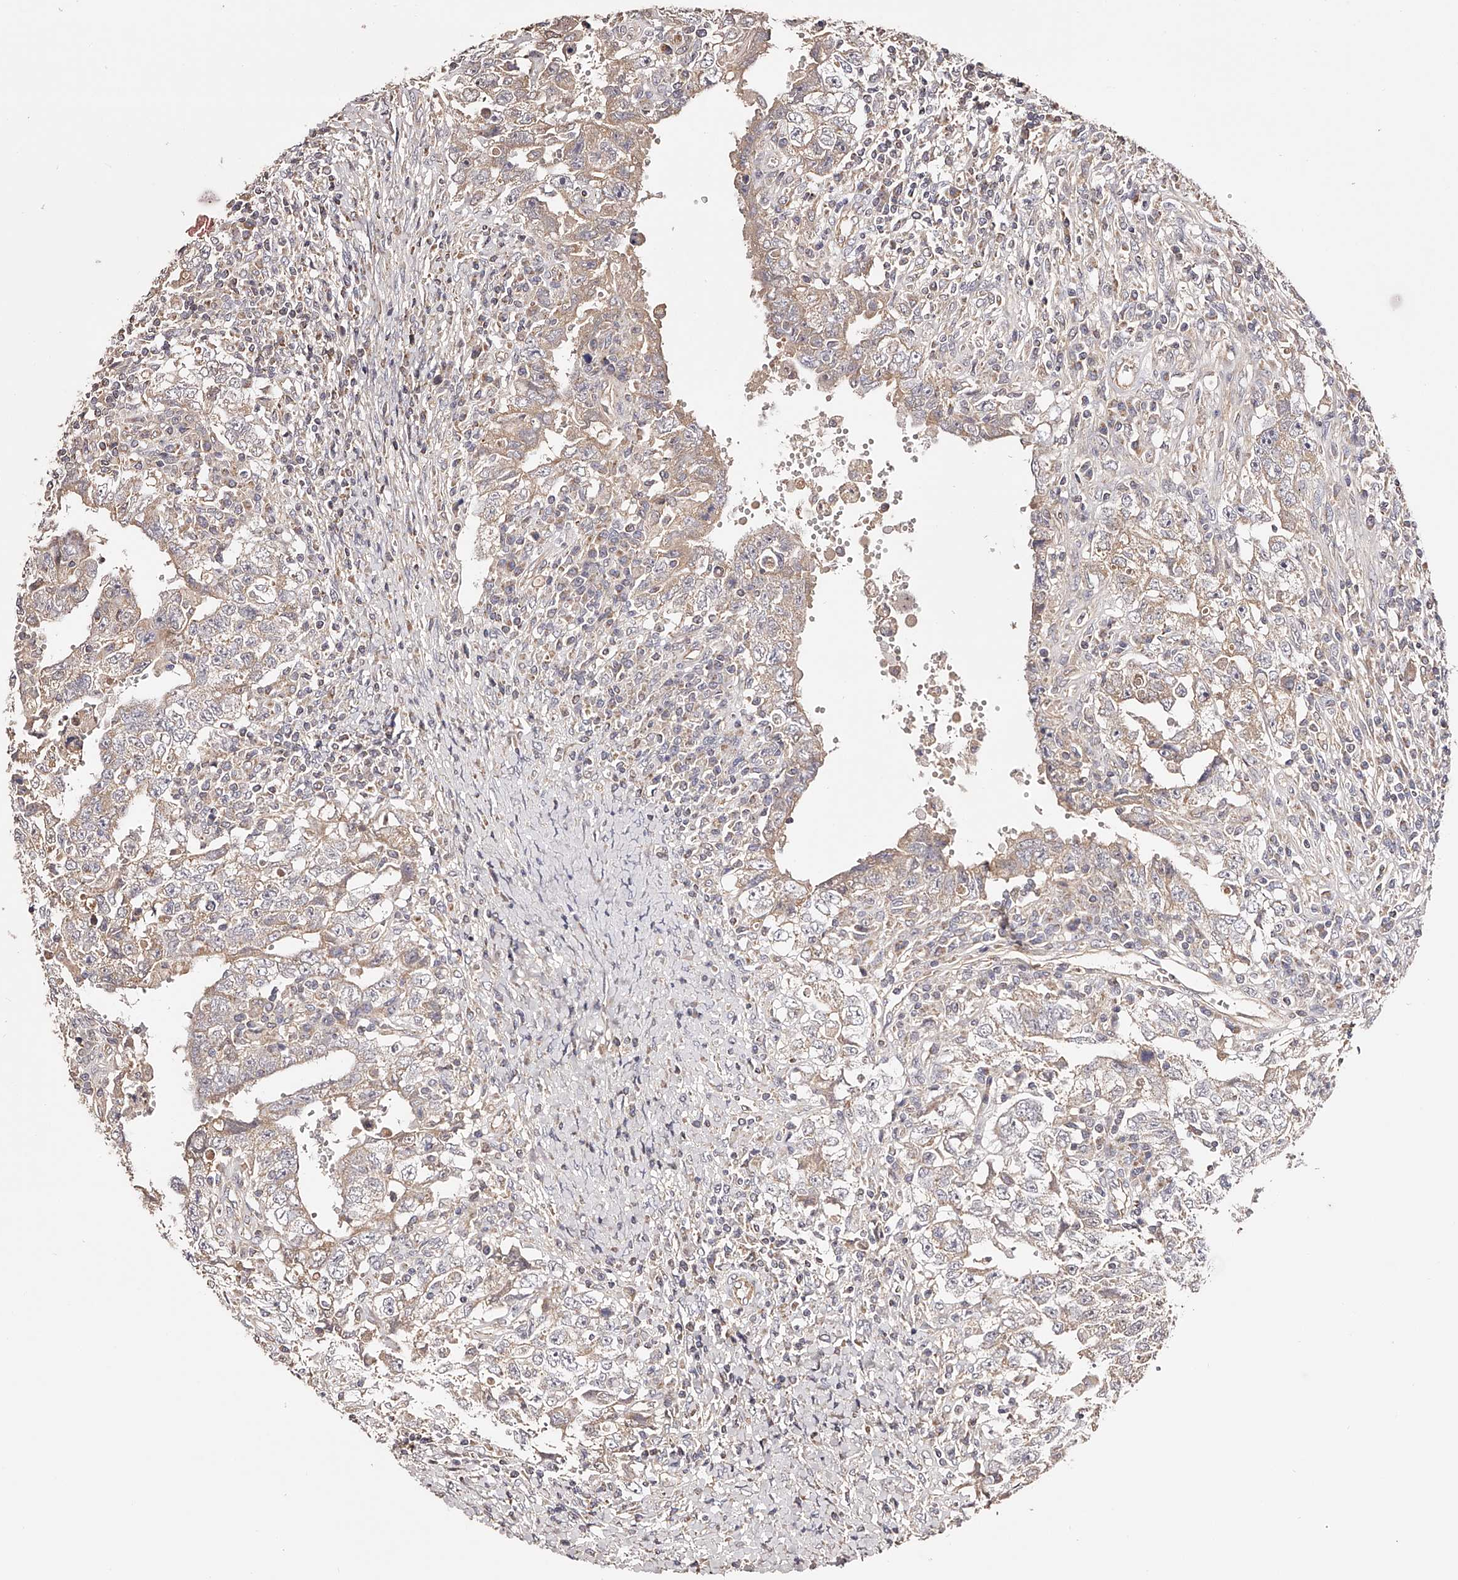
{"staining": {"intensity": "weak", "quantity": "<25%", "location": "cytoplasmic/membranous"}, "tissue": "testis cancer", "cell_type": "Tumor cells", "image_type": "cancer", "snomed": [{"axis": "morphology", "description": "Carcinoma, Embryonal, NOS"}, {"axis": "topography", "description": "Testis"}], "caption": "This is a micrograph of immunohistochemistry staining of testis embryonal carcinoma, which shows no staining in tumor cells.", "gene": "USP21", "patient": {"sex": "male", "age": 26}}